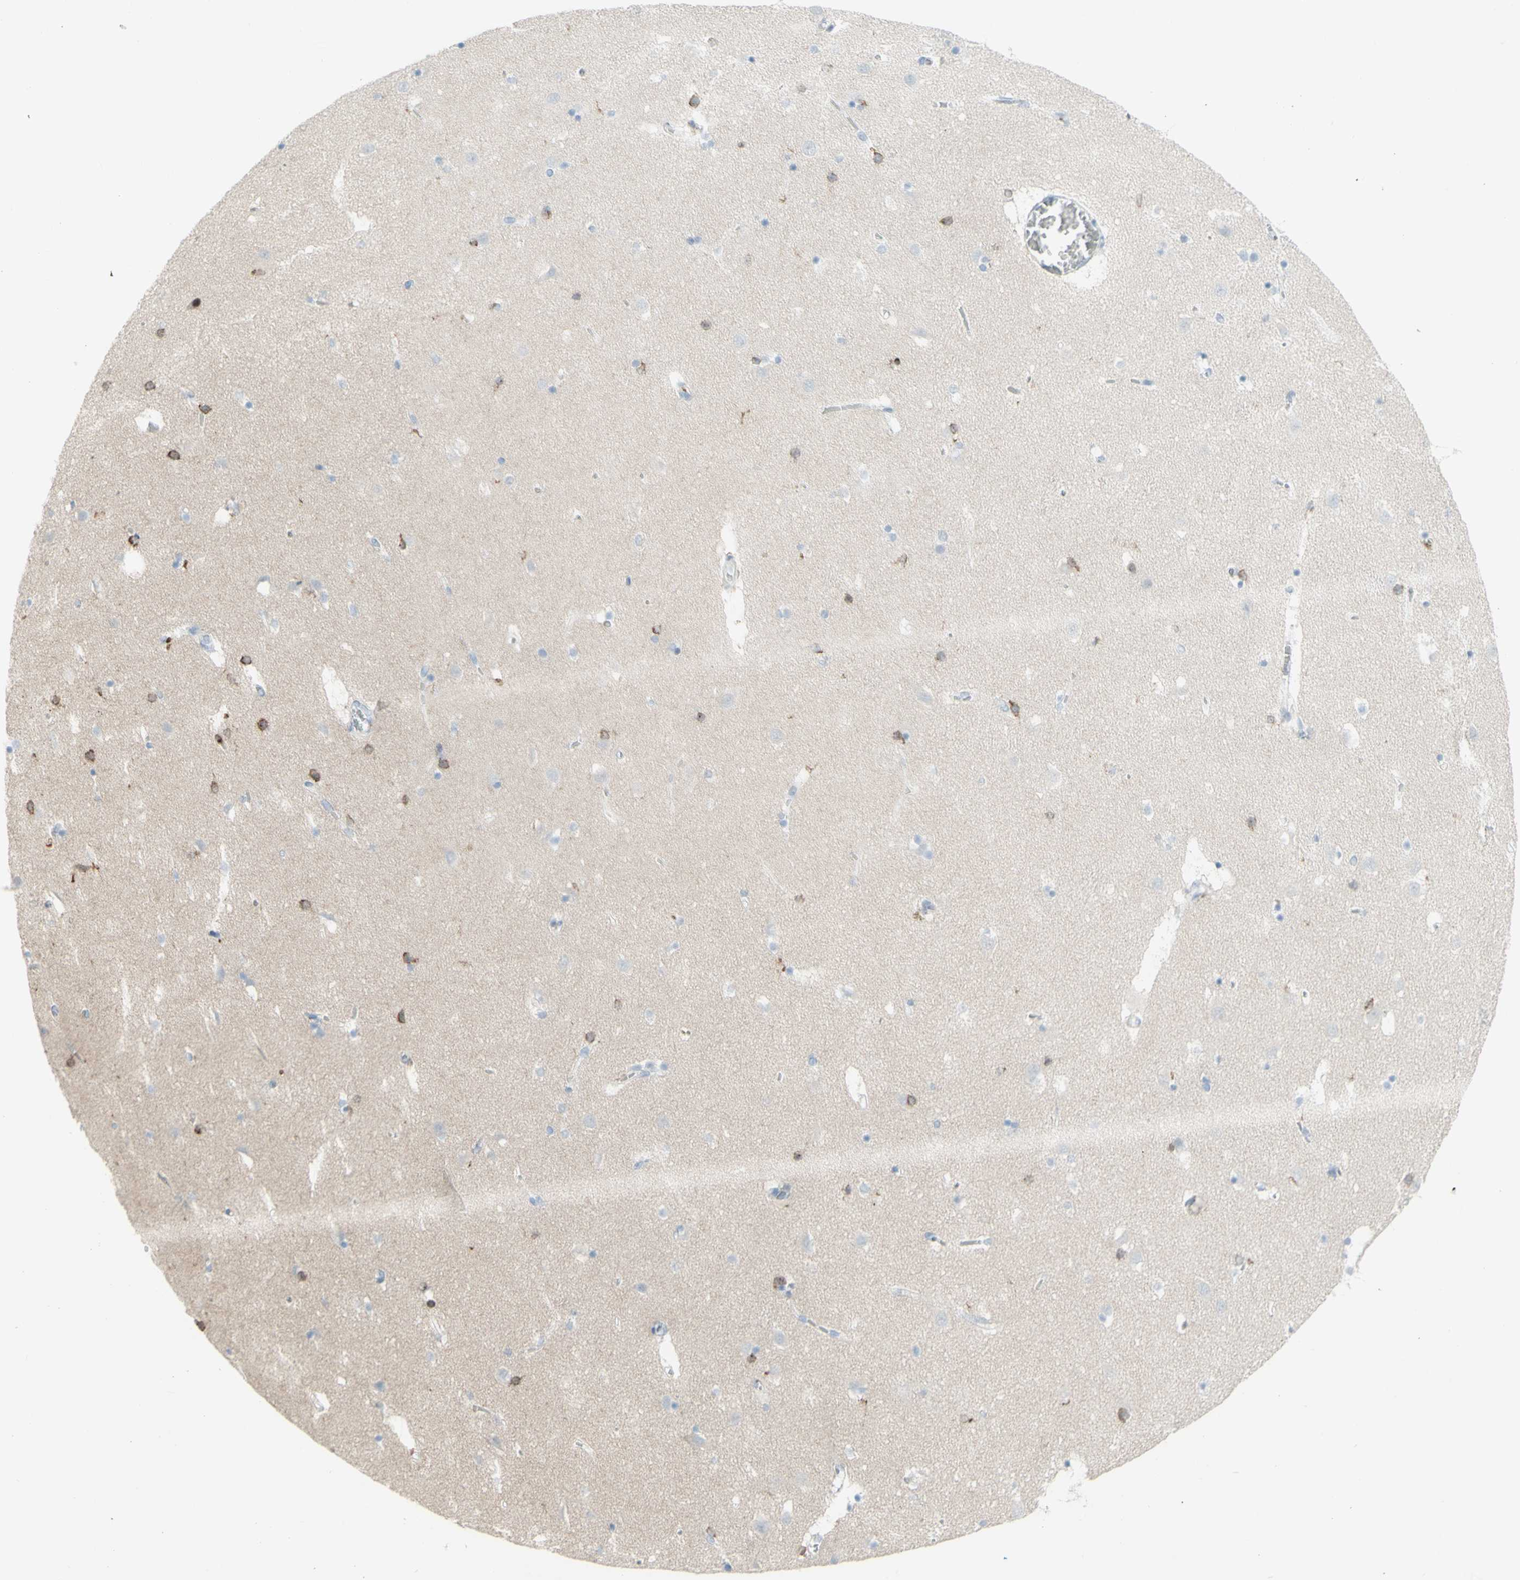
{"staining": {"intensity": "moderate", "quantity": "<25%", "location": "cytoplasmic/membranous"}, "tissue": "caudate", "cell_type": "Glial cells", "image_type": "normal", "snomed": [{"axis": "morphology", "description": "Normal tissue, NOS"}, {"axis": "topography", "description": "Lateral ventricle wall"}], "caption": "Caudate stained with IHC demonstrates moderate cytoplasmic/membranous staining in about <25% of glial cells.", "gene": "NRG1", "patient": {"sex": "male", "age": 45}}